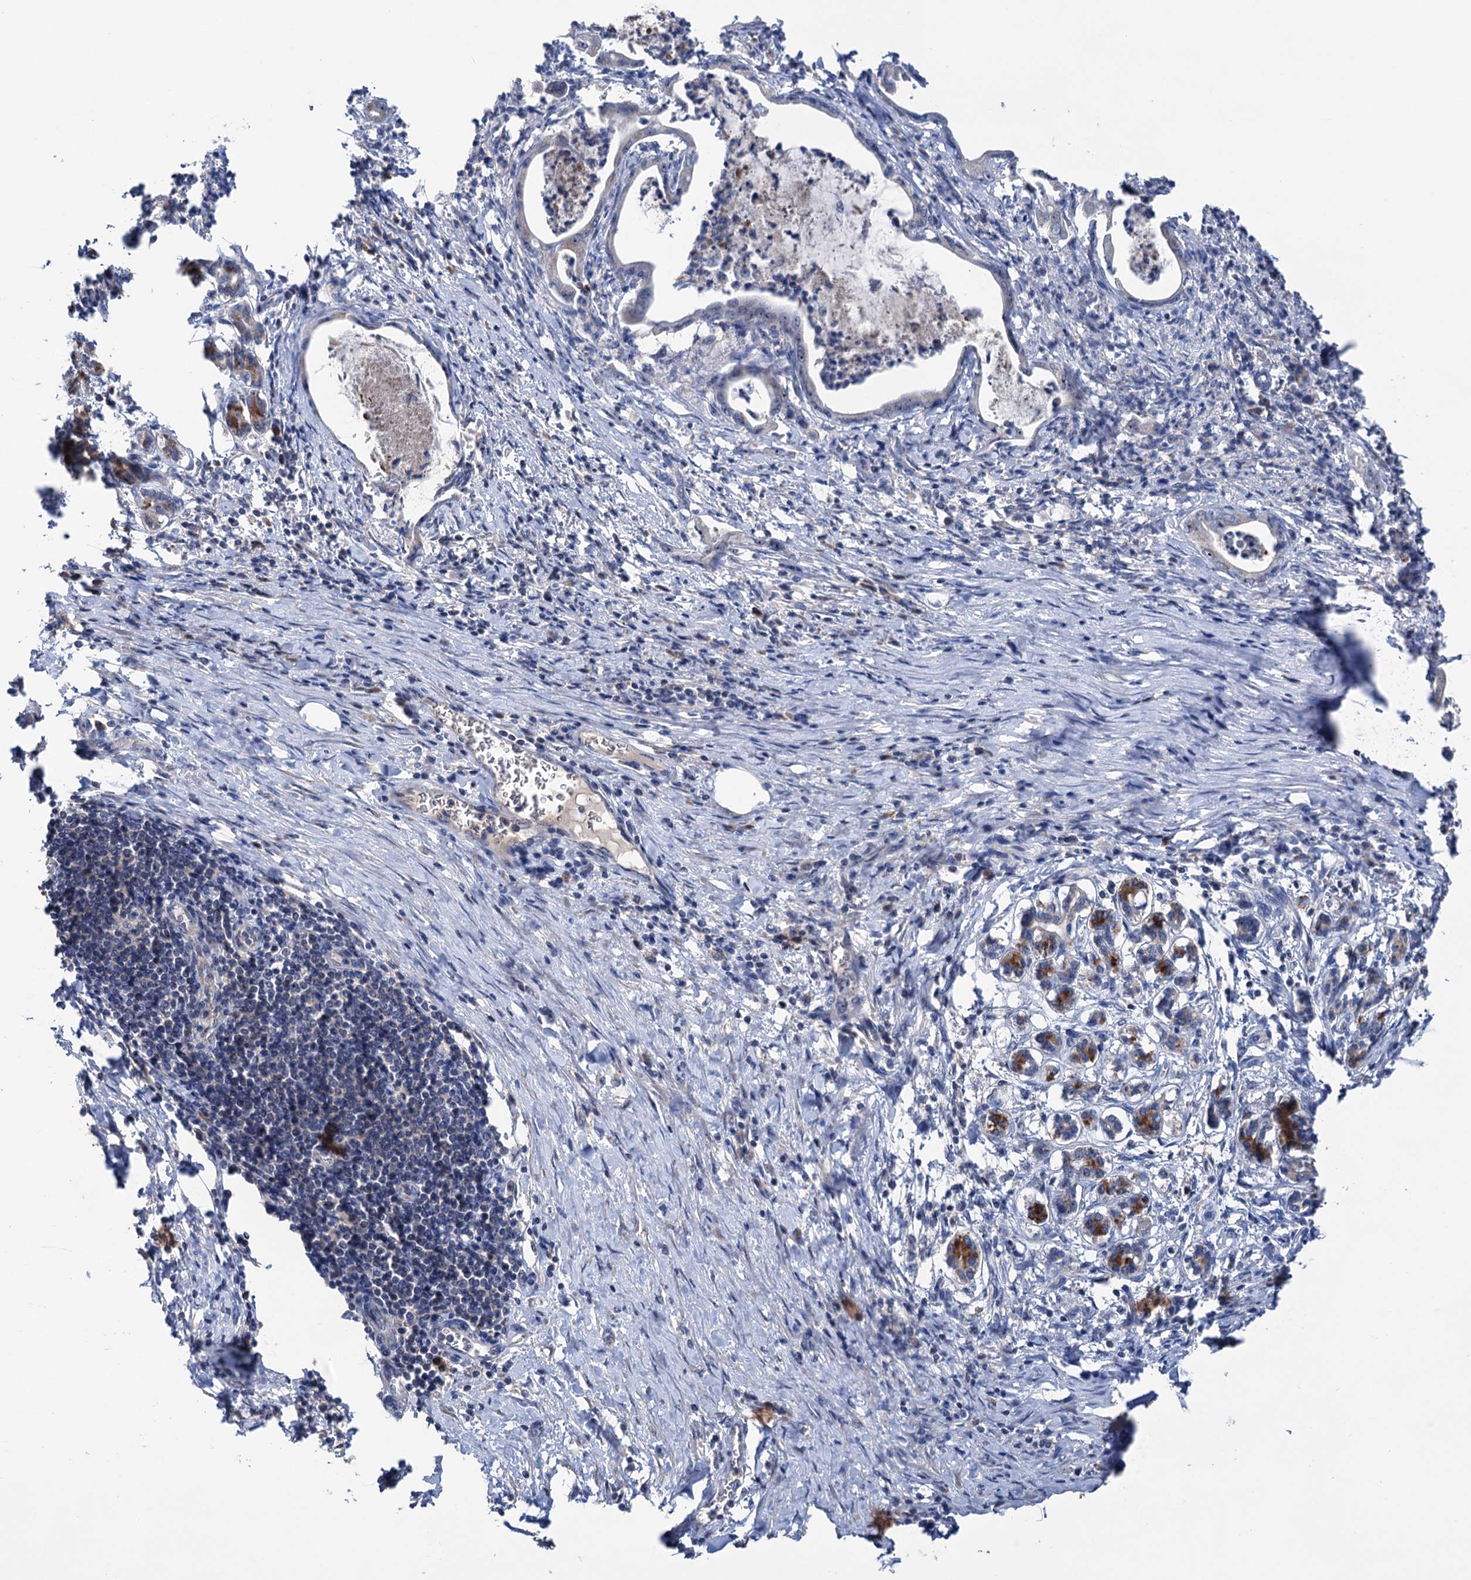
{"staining": {"intensity": "negative", "quantity": "none", "location": "none"}, "tissue": "pancreatic cancer", "cell_type": "Tumor cells", "image_type": "cancer", "snomed": [{"axis": "morphology", "description": "Adenocarcinoma, NOS"}, {"axis": "topography", "description": "Pancreas"}], "caption": "Tumor cells show no significant protein expression in pancreatic cancer (adenocarcinoma). (Immunohistochemistry (ihc), brightfield microscopy, high magnification).", "gene": "HTR3B", "patient": {"sex": "female", "age": 55}}